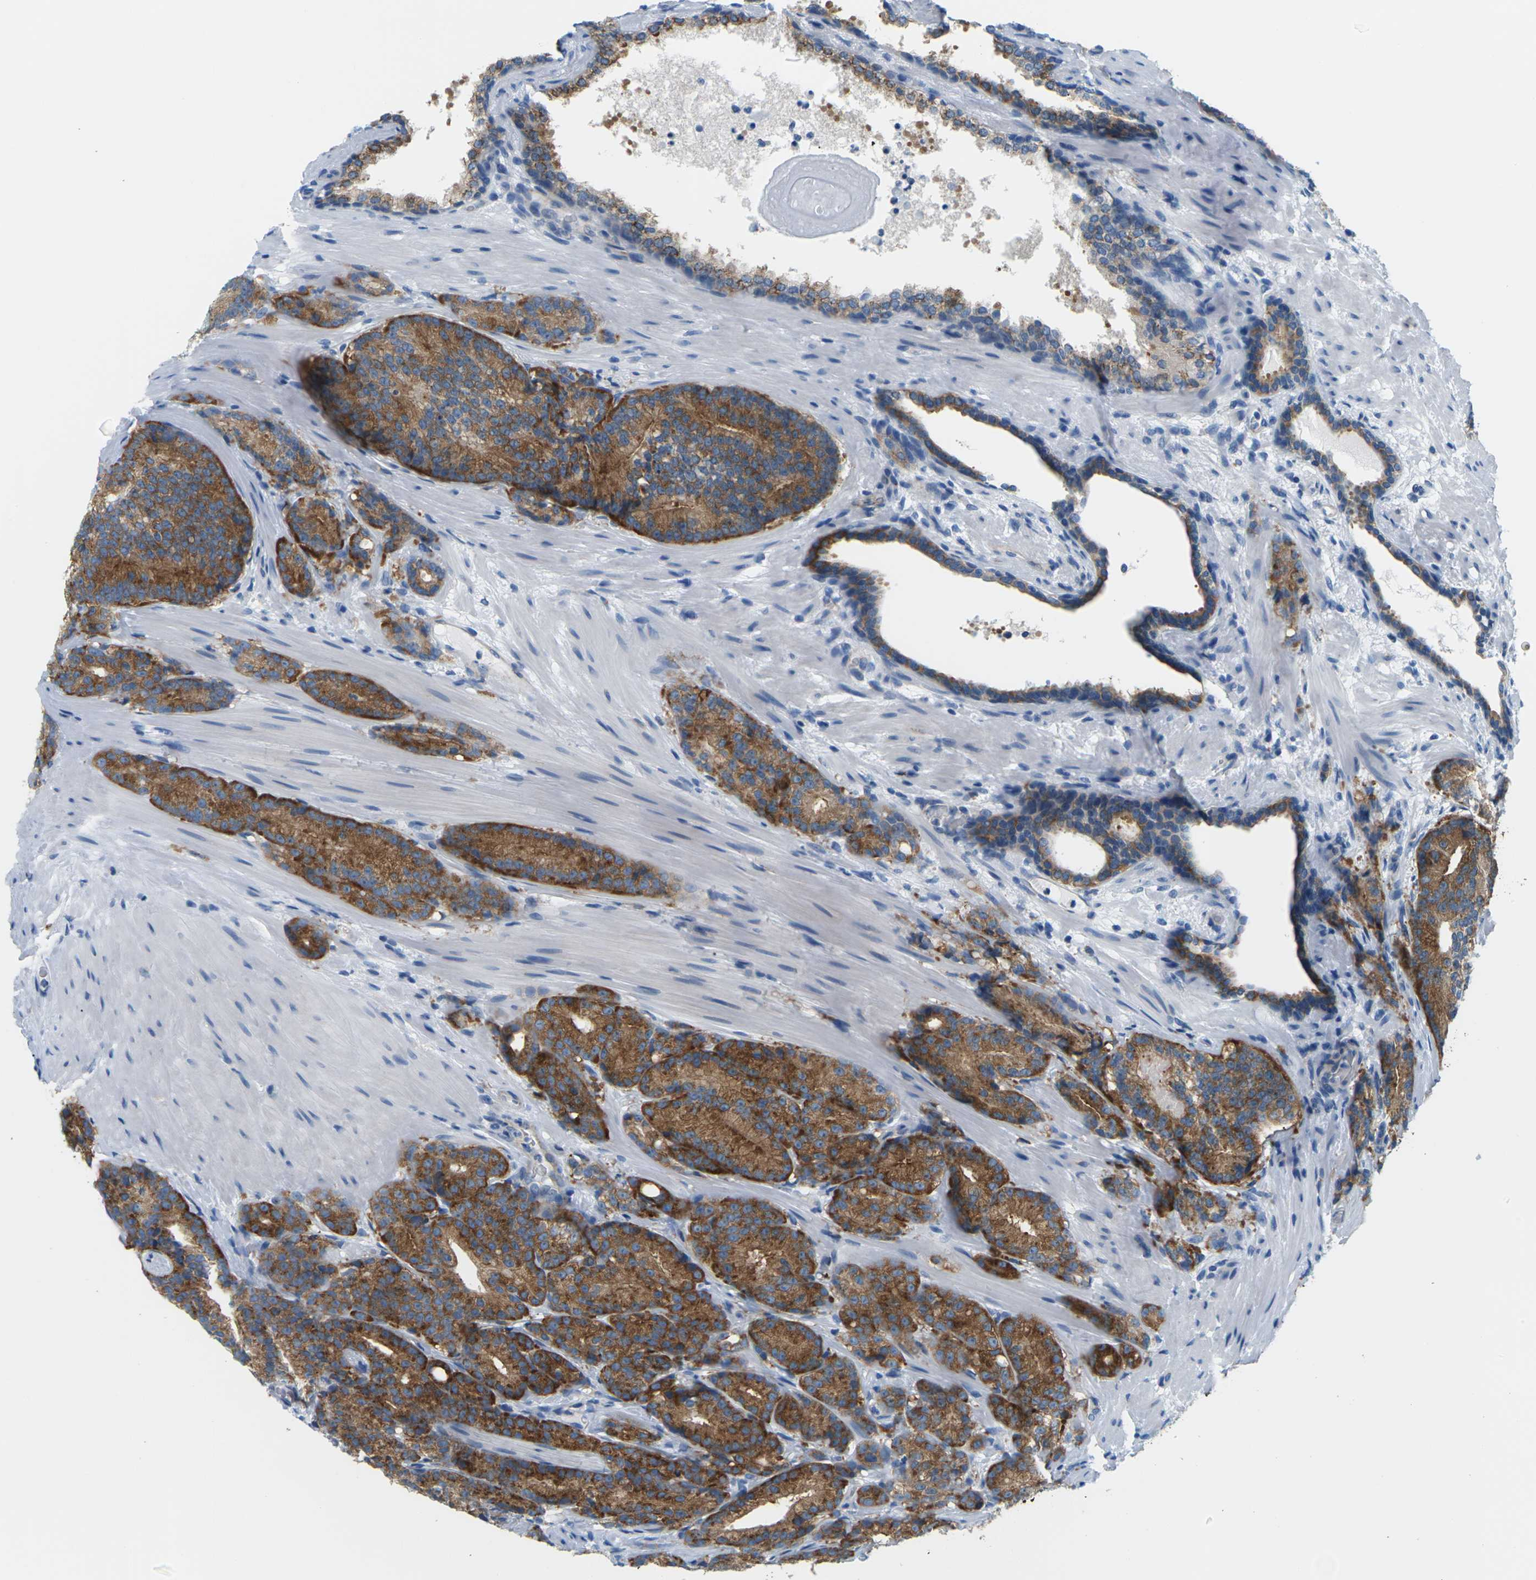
{"staining": {"intensity": "strong", "quantity": ">75%", "location": "cytoplasmic/membranous"}, "tissue": "prostate cancer", "cell_type": "Tumor cells", "image_type": "cancer", "snomed": [{"axis": "morphology", "description": "Adenocarcinoma, High grade"}, {"axis": "topography", "description": "Prostate"}], "caption": "Human adenocarcinoma (high-grade) (prostate) stained with a brown dye exhibits strong cytoplasmic/membranous positive positivity in about >75% of tumor cells.", "gene": "SYNGR2", "patient": {"sex": "male", "age": 61}}